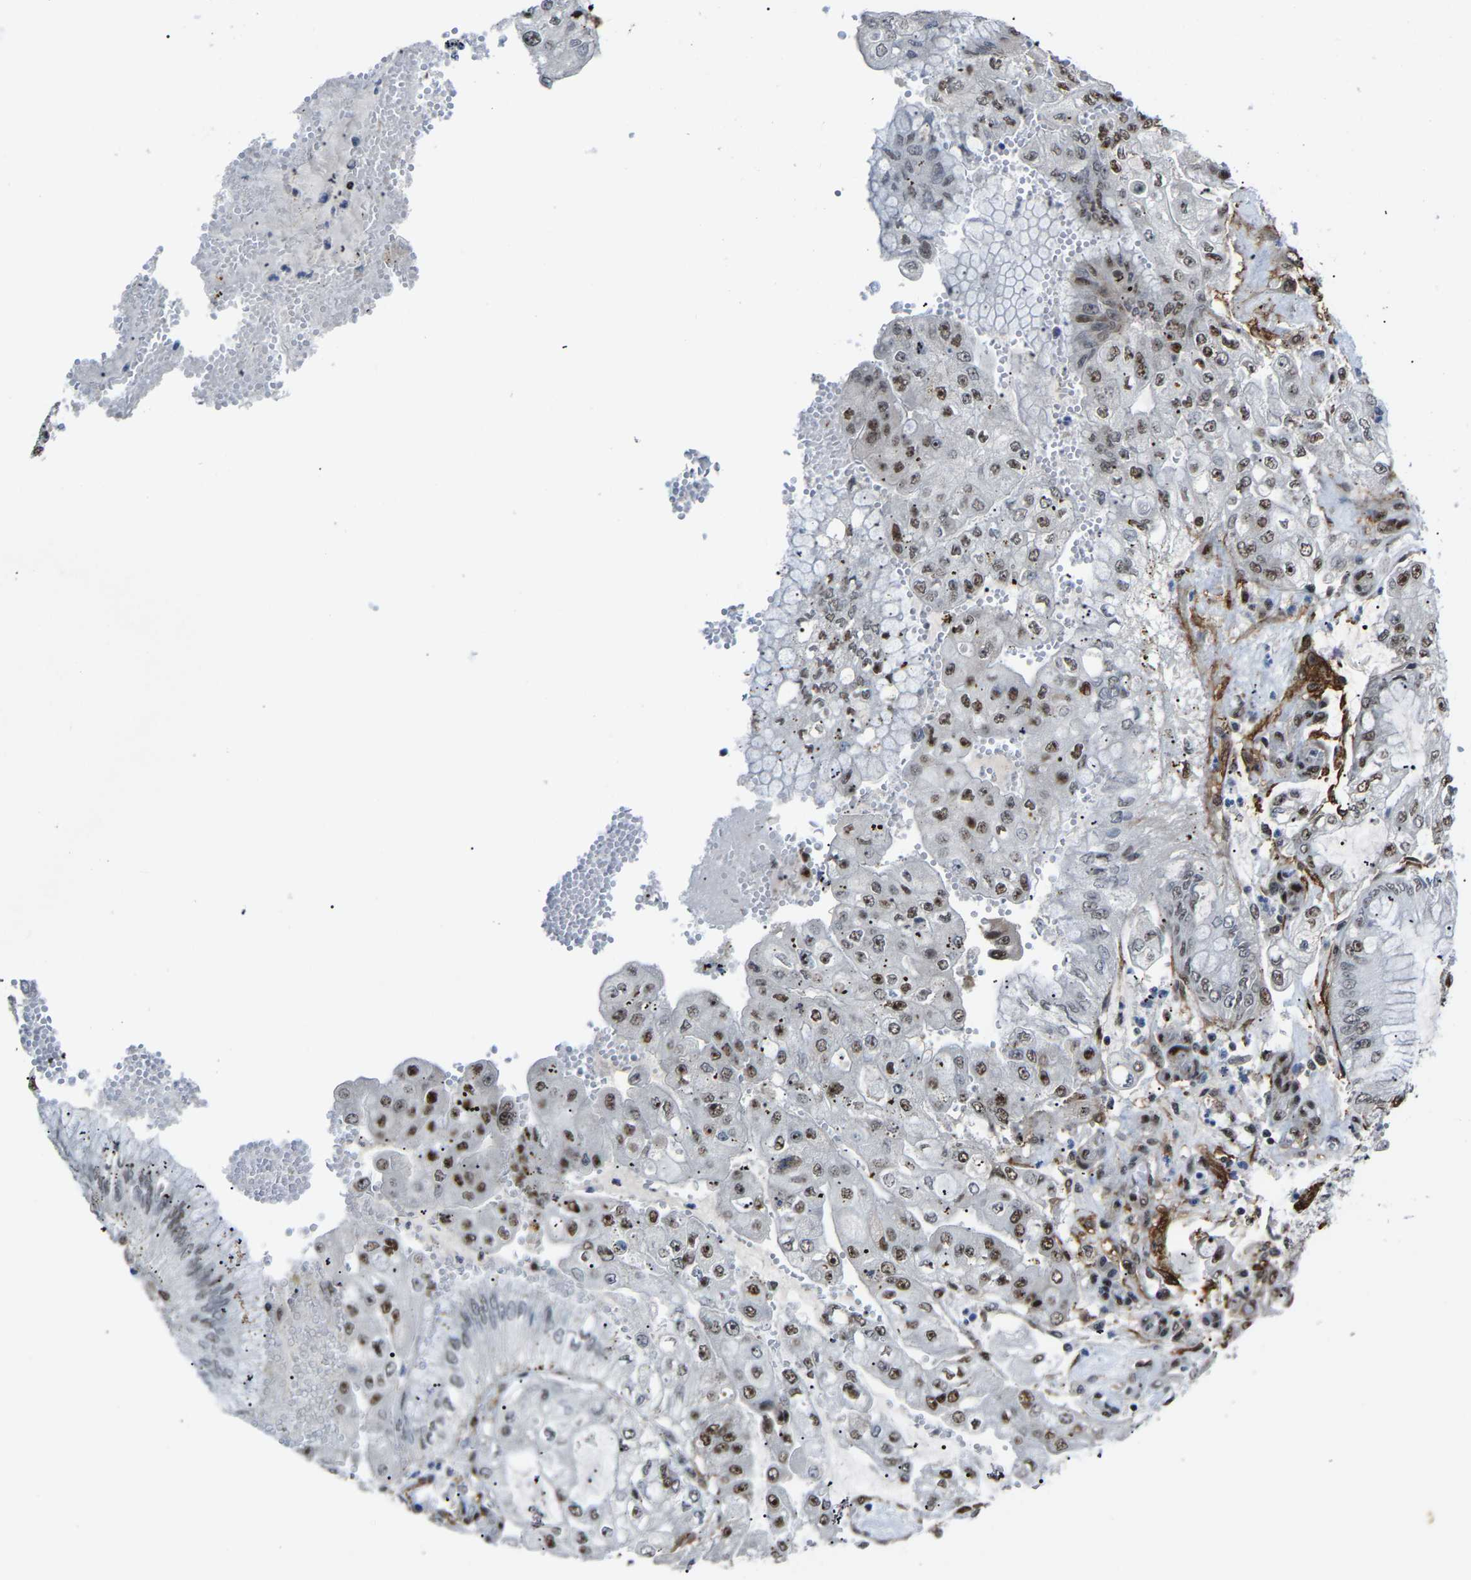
{"staining": {"intensity": "moderate", "quantity": ">75%", "location": "nuclear"}, "tissue": "stomach cancer", "cell_type": "Tumor cells", "image_type": "cancer", "snomed": [{"axis": "morphology", "description": "Adenocarcinoma, NOS"}, {"axis": "topography", "description": "Stomach"}], "caption": "Immunohistochemical staining of adenocarcinoma (stomach) reveals medium levels of moderate nuclear staining in about >75% of tumor cells. The protein of interest is shown in brown color, while the nuclei are stained blue.", "gene": "DDX5", "patient": {"sex": "male", "age": 76}}